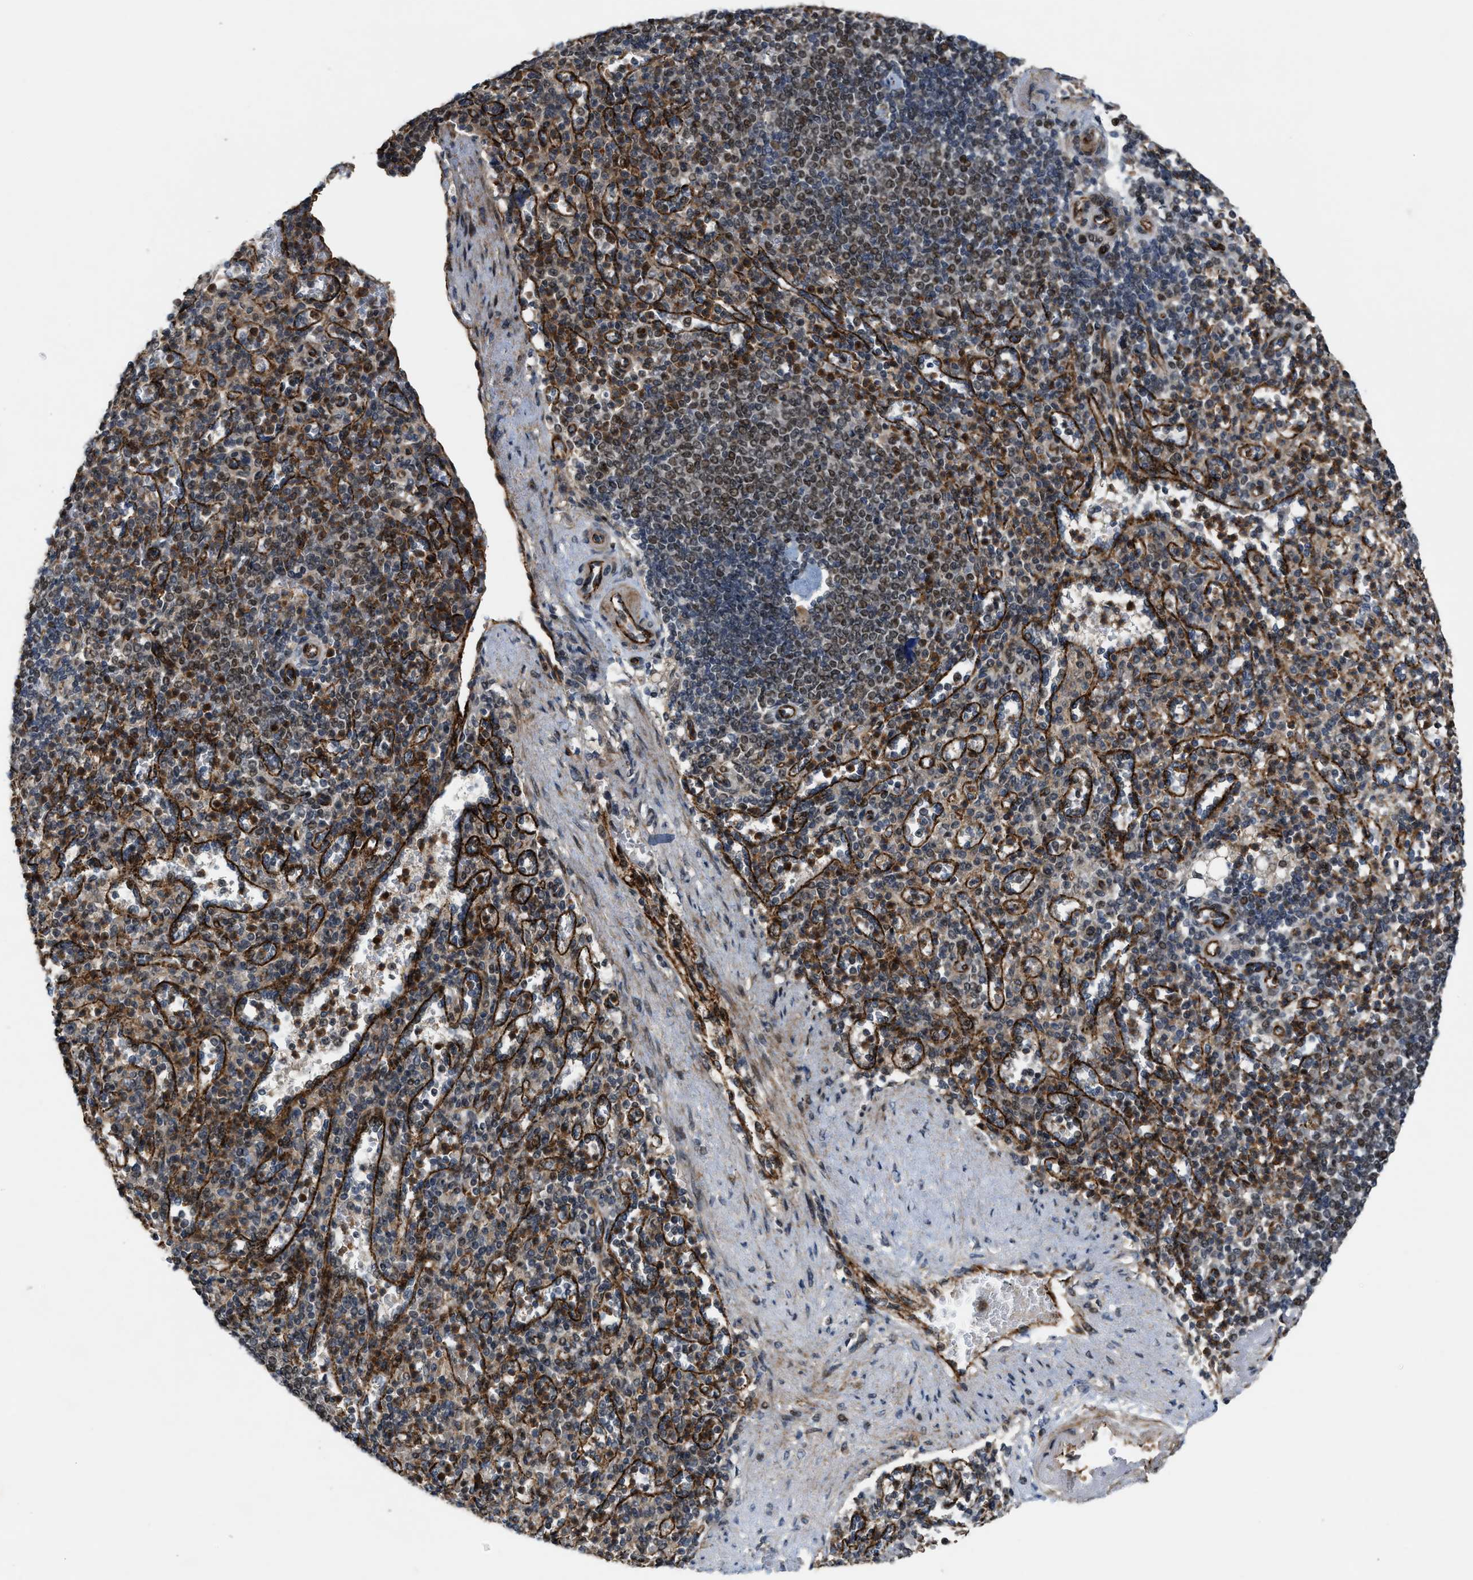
{"staining": {"intensity": "moderate", "quantity": "25%-75%", "location": "cytoplasmic/membranous,nuclear"}, "tissue": "spleen", "cell_type": "Cells in red pulp", "image_type": "normal", "snomed": [{"axis": "morphology", "description": "Normal tissue, NOS"}, {"axis": "topography", "description": "Spleen"}], "caption": "Immunohistochemistry (IHC) (DAB (3,3'-diaminobenzidine)) staining of normal spleen displays moderate cytoplasmic/membranous,nuclear protein positivity in about 25%-75% of cells in red pulp. (Brightfield microscopy of DAB IHC at high magnification).", "gene": "DPF2", "patient": {"sex": "female", "age": 74}}